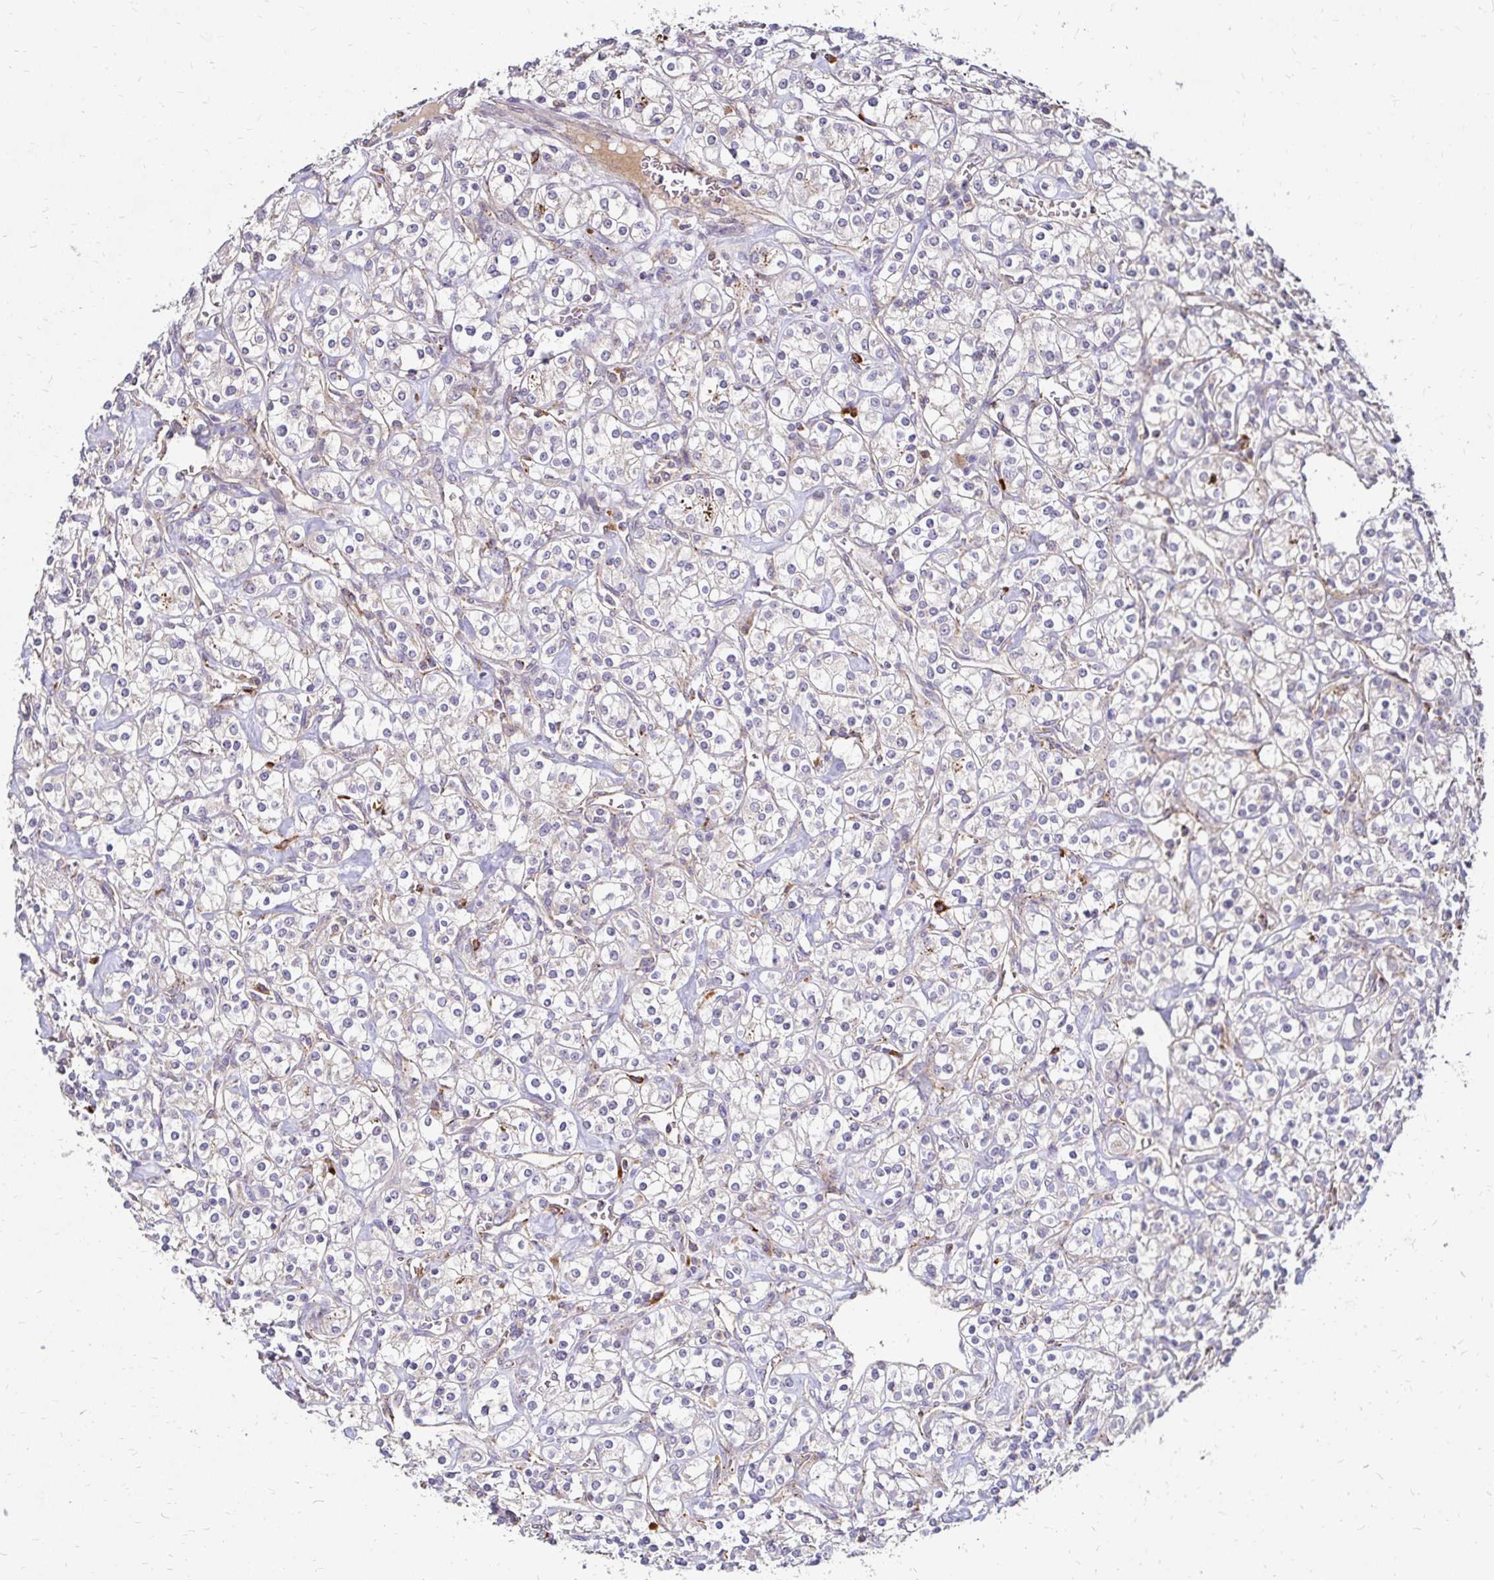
{"staining": {"intensity": "weak", "quantity": "<25%", "location": "cytoplasmic/membranous"}, "tissue": "renal cancer", "cell_type": "Tumor cells", "image_type": "cancer", "snomed": [{"axis": "morphology", "description": "Adenocarcinoma, NOS"}, {"axis": "topography", "description": "Kidney"}], "caption": "This is an immunohistochemistry (IHC) histopathology image of human adenocarcinoma (renal). There is no expression in tumor cells.", "gene": "IDUA", "patient": {"sex": "male", "age": 77}}